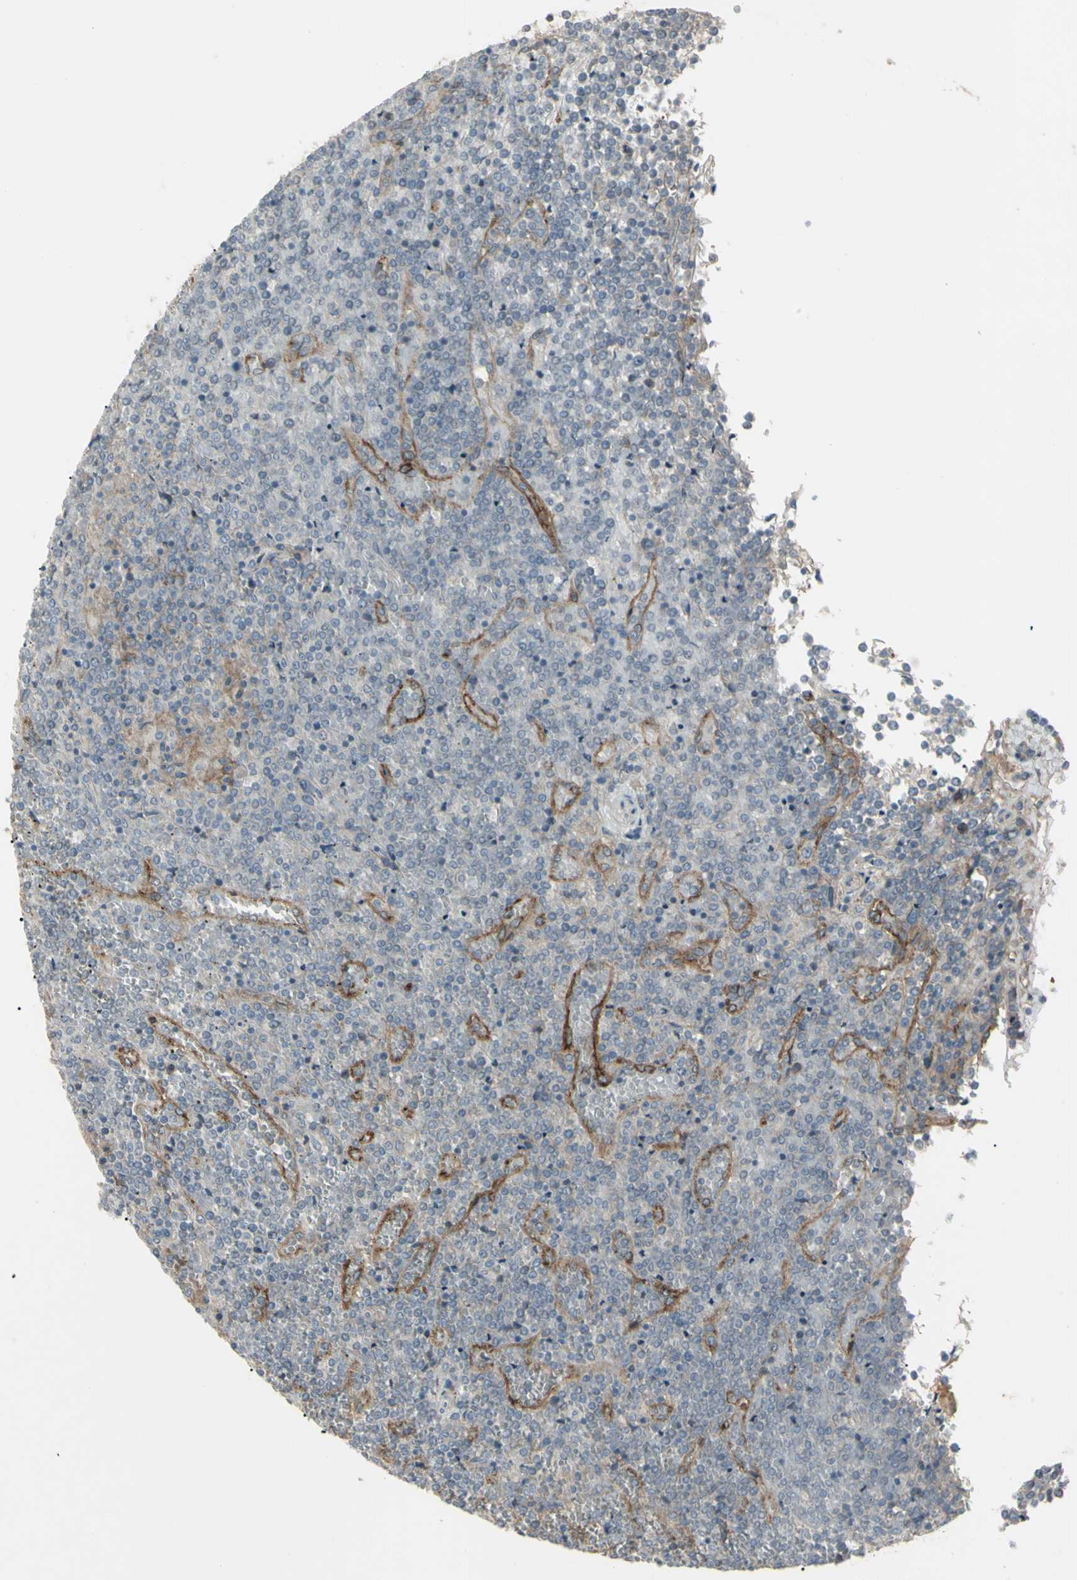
{"staining": {"intensity": "weak", "quantity": "<25%", "location": "cytoplasmic/membranous"}, "tissue": "lymphoma", "cell_type": "Tumor cells", "image_type": "cancer", "snomed": [{"axis": "morphology", "description": "Malignant lymphoma, non-Hodgkin's type, Low grade"}, {"axis": "topography", "description": "Spleen"}], "caption": "The immunohistochemistry photomicrograph has no significant expression in tumor cells of lymphoma tissue.", "gene": "CD276", "patient": {"sex": "female", "age": 19}}